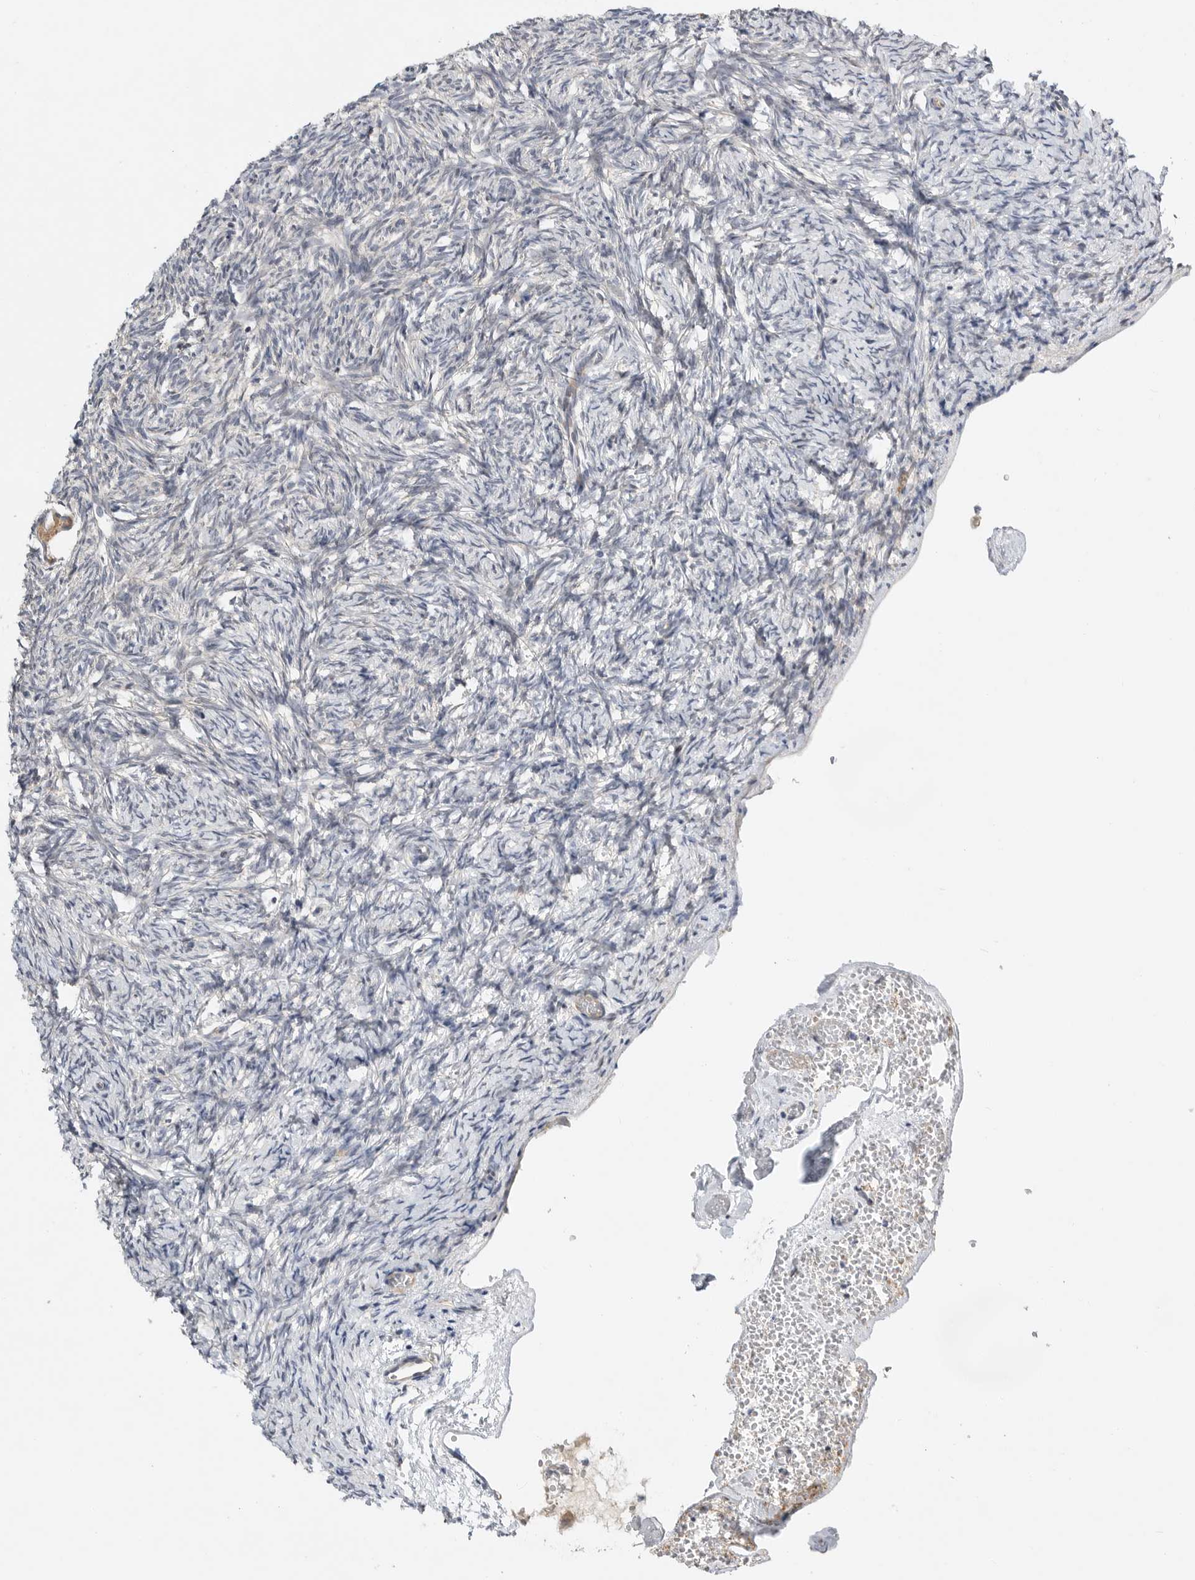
{"staining": {"intensity": "weak", "quantity": ">75%", "location": "cytoplasmic/membranous"}, "tissue": "ovary", "cell_type": "Follicle cells", "image_type": "normal", "snomed": [{"axis": "morphology", "description": "Normal tissue, NOS"}, {"axis": "topography", "description": "Ovary"}], "caption": "Approximately >75% of follicle cells in unremarkable human ovary reveal weak cytoplasmic/membranous protein expression as visualized by brown immunohistochemical staining.", "gene": "CSNK1G3", "patient": {"sex": "female", "age": 34}}